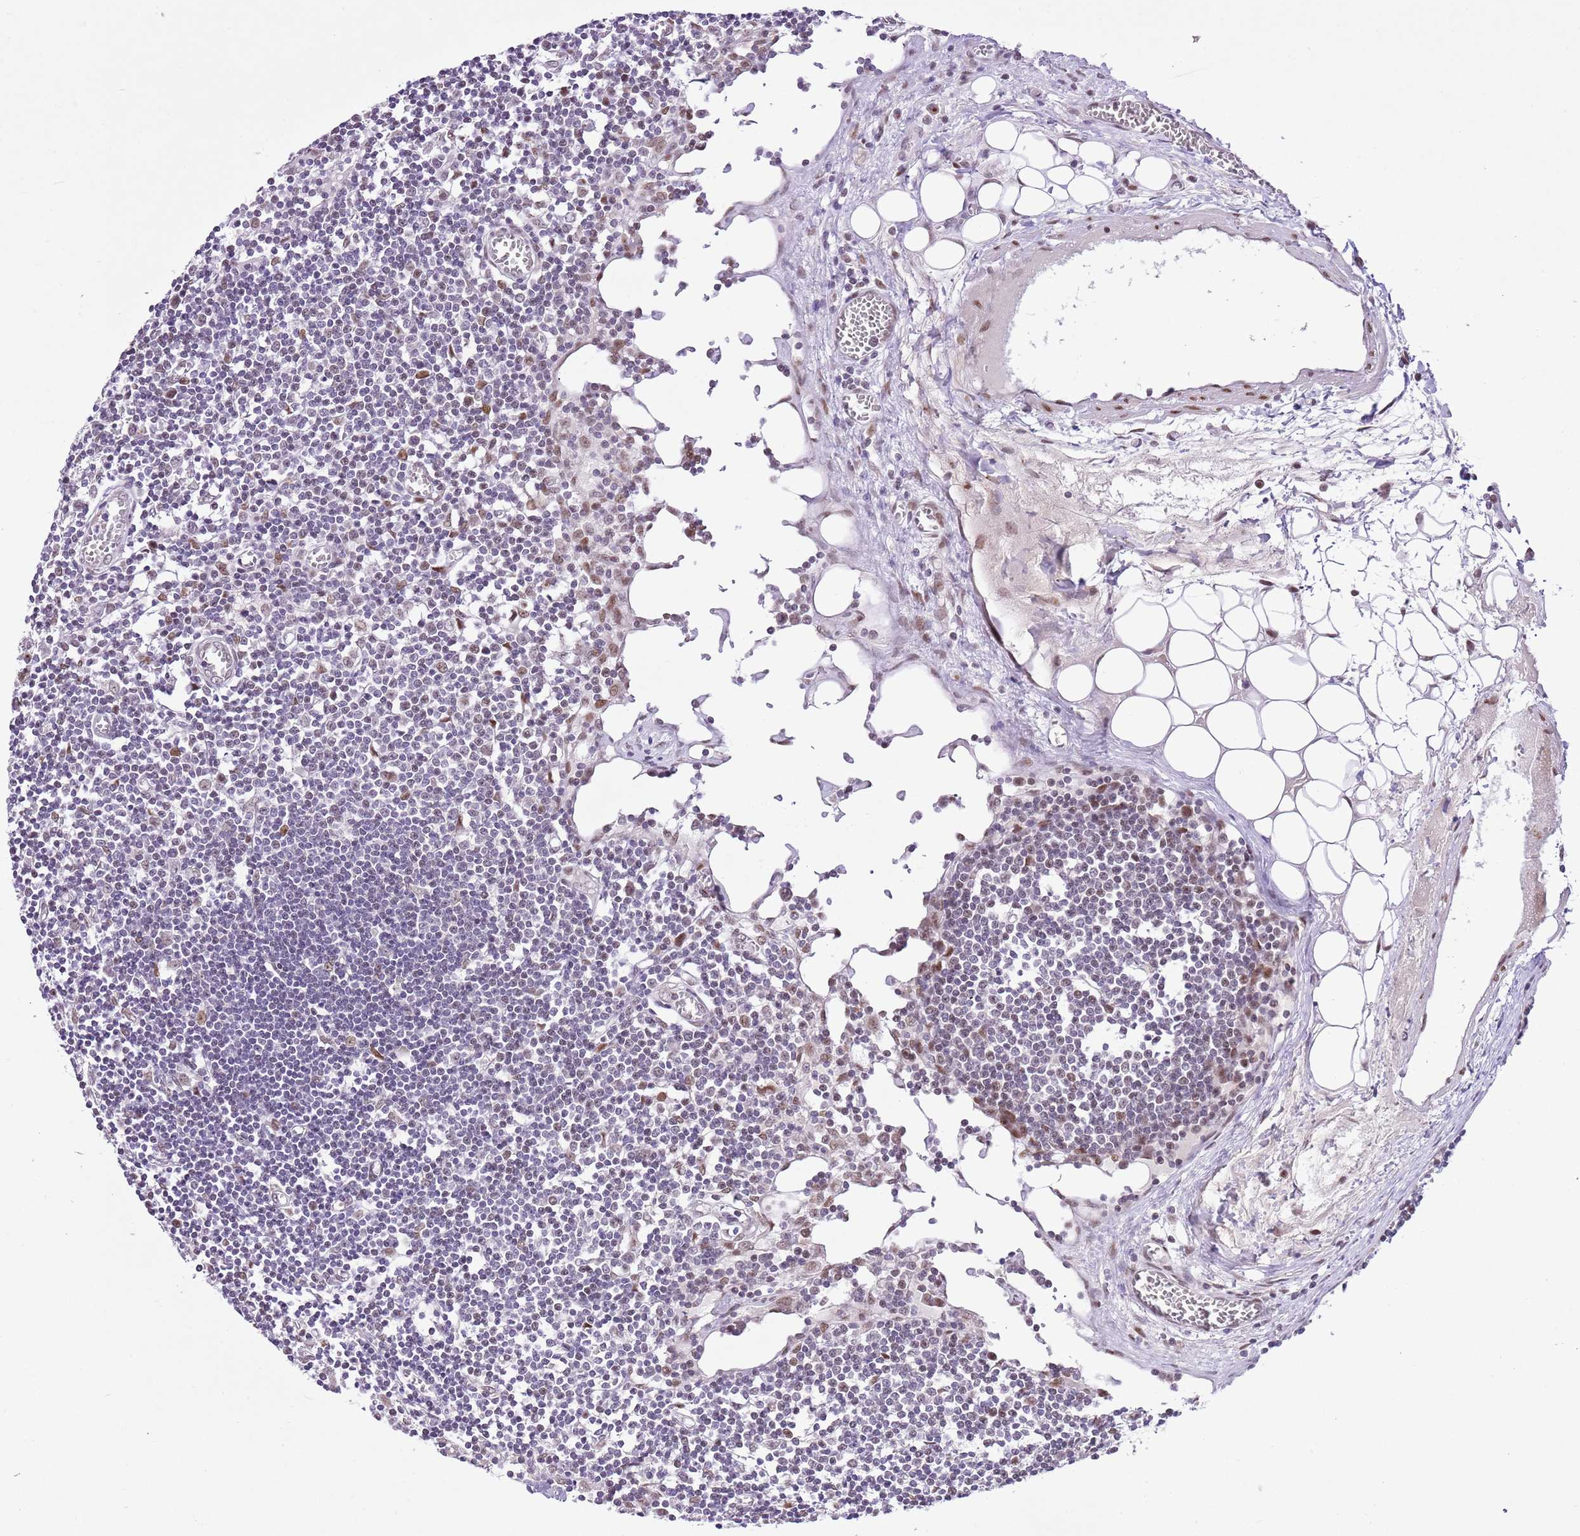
{"staining": {"intensity": "moderate", "quantity": "<25%", "location": "nuclear"}, "tissue": "lymph node", "cell_type": "Germinal center cells", "image_type": "normal", "snomed": [{"axis": "morphology", "description": "Normal tissue, NOS"}, {"axis": "topography", "description": "Lymph node"}], "caption": "The histopathology image demonstrates a brown stain indicating the presence of a protein in the nuclear of germinal center cells in lymph node.", "gene": "NACC2", "patient": {"sex": "female", "age": 11}}